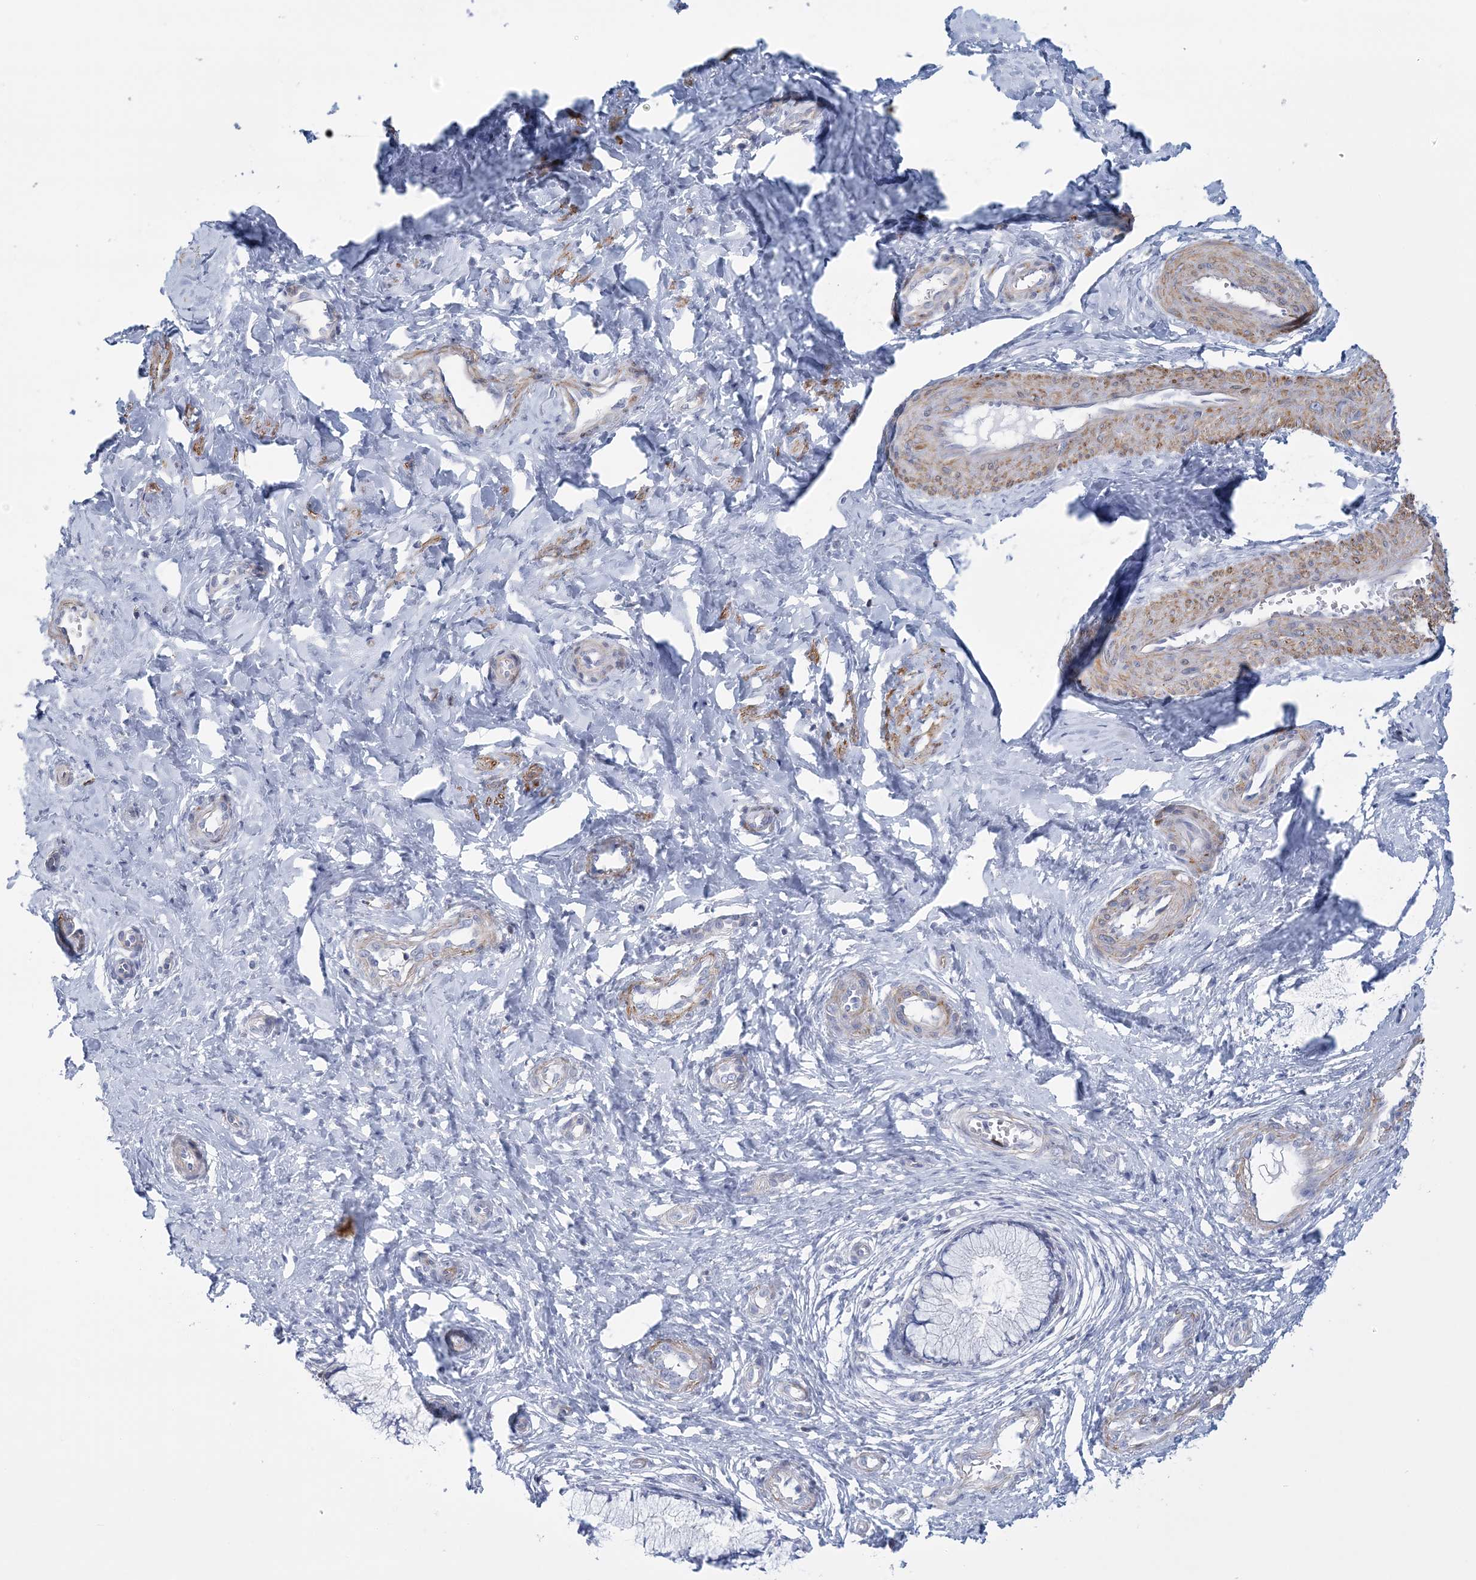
{"staining": {"intensity": "negative", "quantity": "none", "location": "none"}, "tissue": "cervix", "cell_type": "Glandular cells", "image_type": "normal", "snomed": [{"axis": "morphology", "description": "Normal tissue, NOS"}, {"axis": "topography", "description": "Cervix"}], "caption": "High magnification brightfield microscopy of normal cervix stained with DAB (brown) and counterstained with hematoxylin (blue): glandular cells show no significant positivity.", "gene": "C11orf21", "patient": {"sex": "female", "age": 36}}